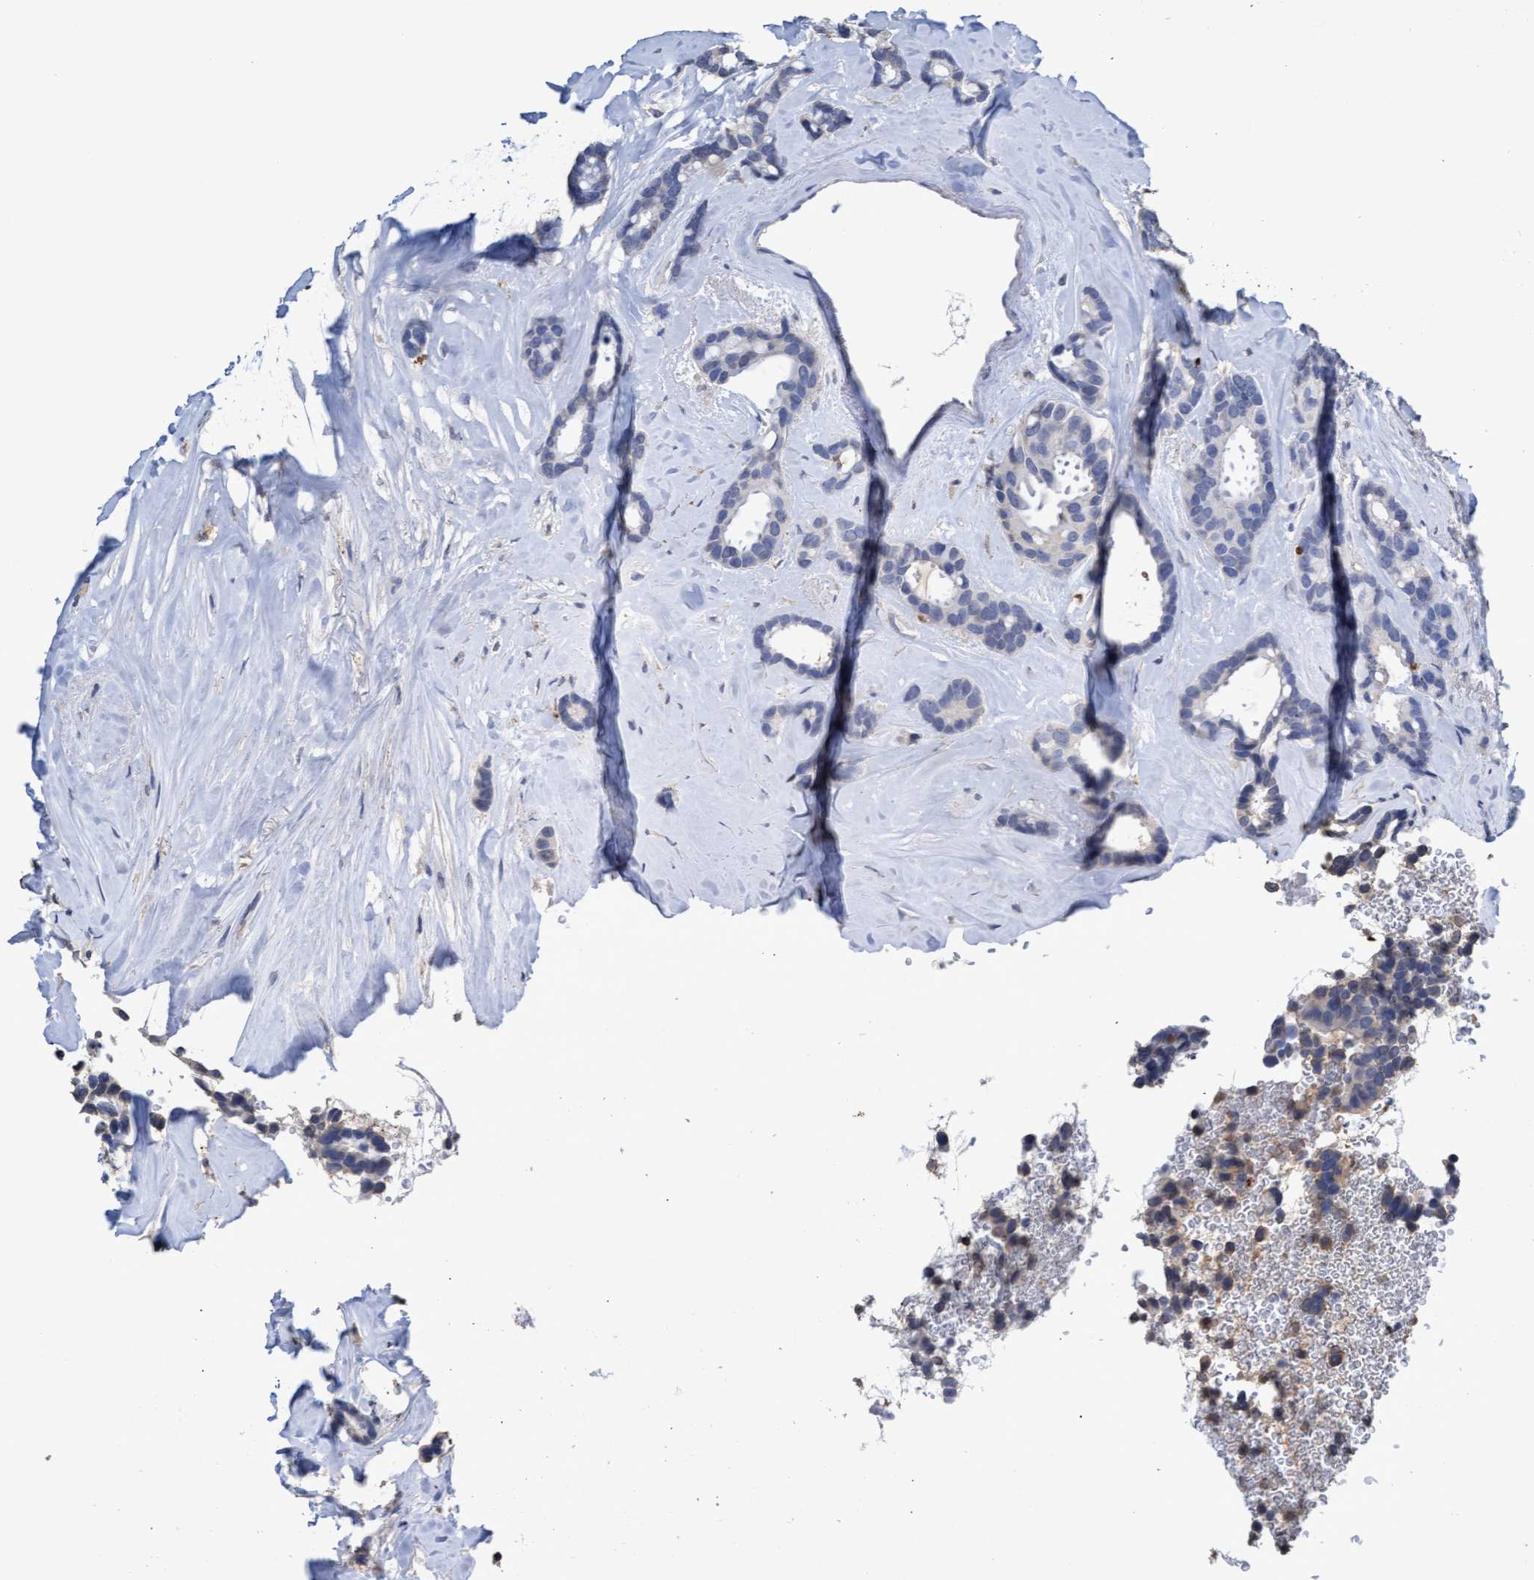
{"staining": {"intensity": "negative", "quantity": "none", "location": "none"}, "tissue": "breast cancer", "cell_type": "Tumor cells", "image_type": "cancer", "snomed": [{"axis": "morphology", "description": "Duct carcinoma"}, {"axis": "topography", "description": "Breast"}], "caption": "DAB immunohistochemical staining of breast intraductal carcinoma exhibits no significant staining in tumor cells.", "gene": "GPR39", "patient": {"sex": "female", "age": 87}}